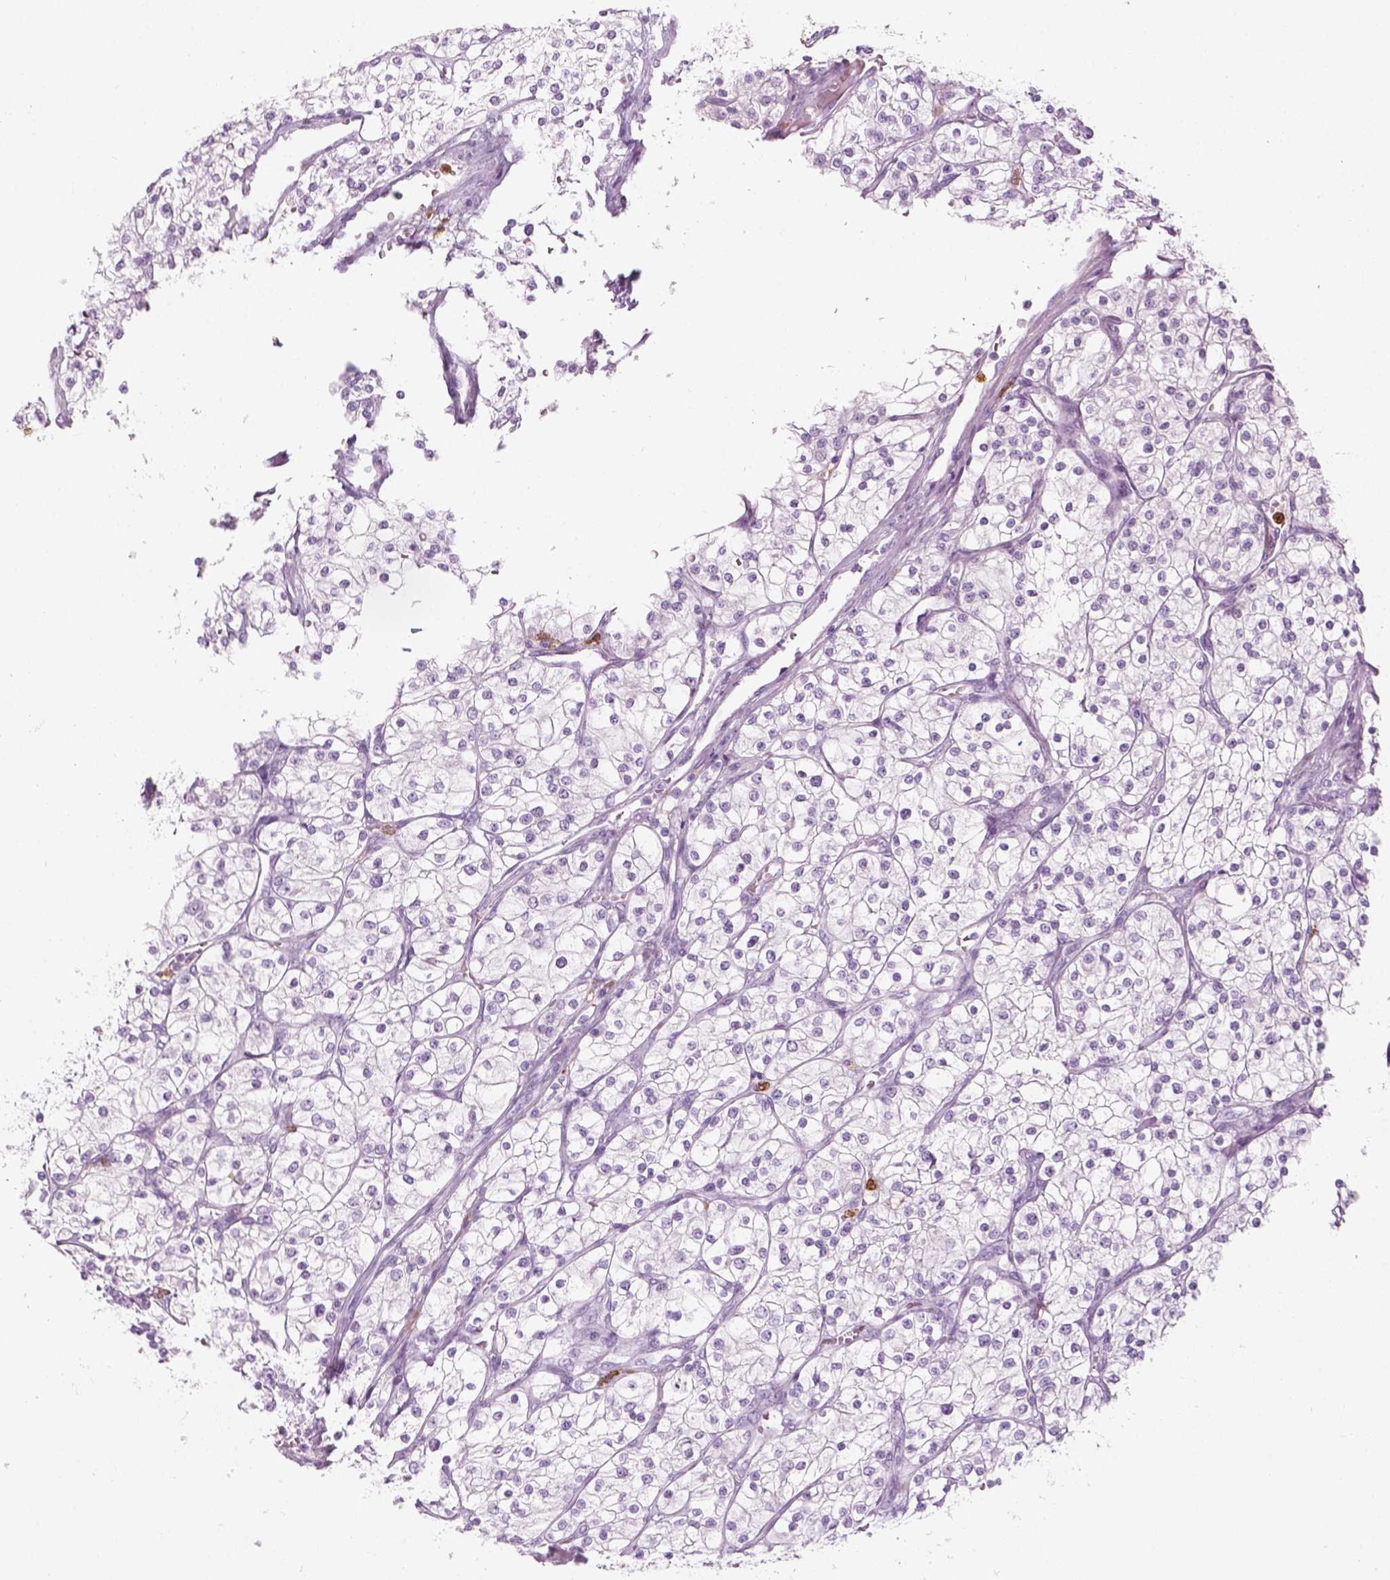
{"staining": {"intensity": "negative", "quantity": "none", "location": "none"}, "tissue": "renal cancer", "cell_type": "Tumor cells", "image_type": "cancer", "snomed": [{"axis": "morphology", "description": "Adenocarcinoma, NOS"}, {"axis": "topography", "description": "Kidney"}], "caption": "Immunohistochemical staining of human renal adenocarcinoma demonstrates no significant positivity in tumor cells.", "gene": "CES1", "patient": {"sex": "male", "age": 80}}